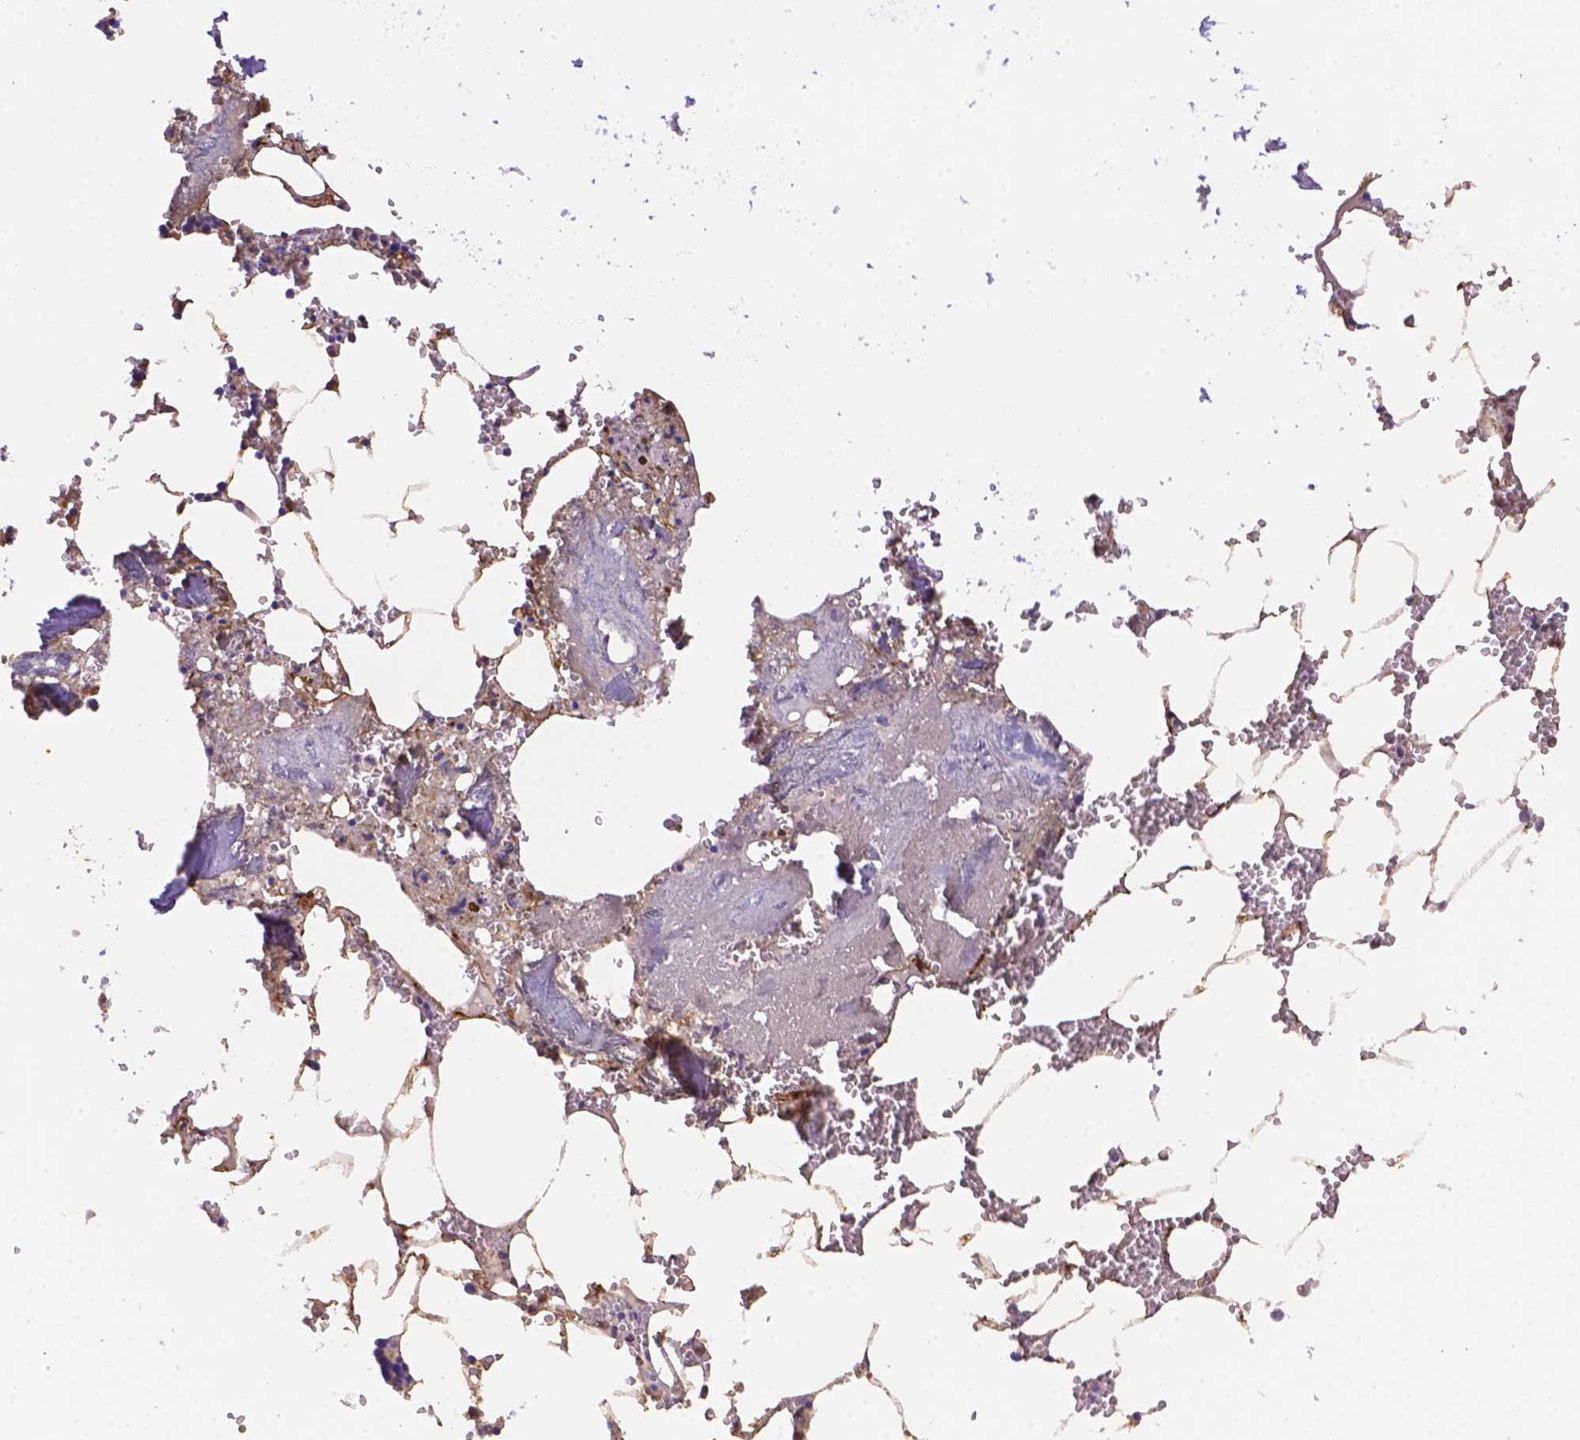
{"staining": {"intensity": "negative", "quantity": "none", "location": "none"}, "tissue": "bone marrow", "cell_type": "Hematopoietic cells", "image_type": "normal", "snomed": [{"axis": "morphology", "description": "Normal tissue, NOS"}, {"axis": "topography", "description": "Bone marrow"}], "caption": "DAB (3,3'-diaminobenzidine) immunohistochemical staining of benign bone marrow displays no significant staining in hematopoietic cells. Brightfield microscopy of immunohistochemistry (IHC) stained with DAB (brown) and hematoxylin (blue), captured at high magnification.", "gene": "NXPE2", "patient": {"sex": "male", "age": 54}}